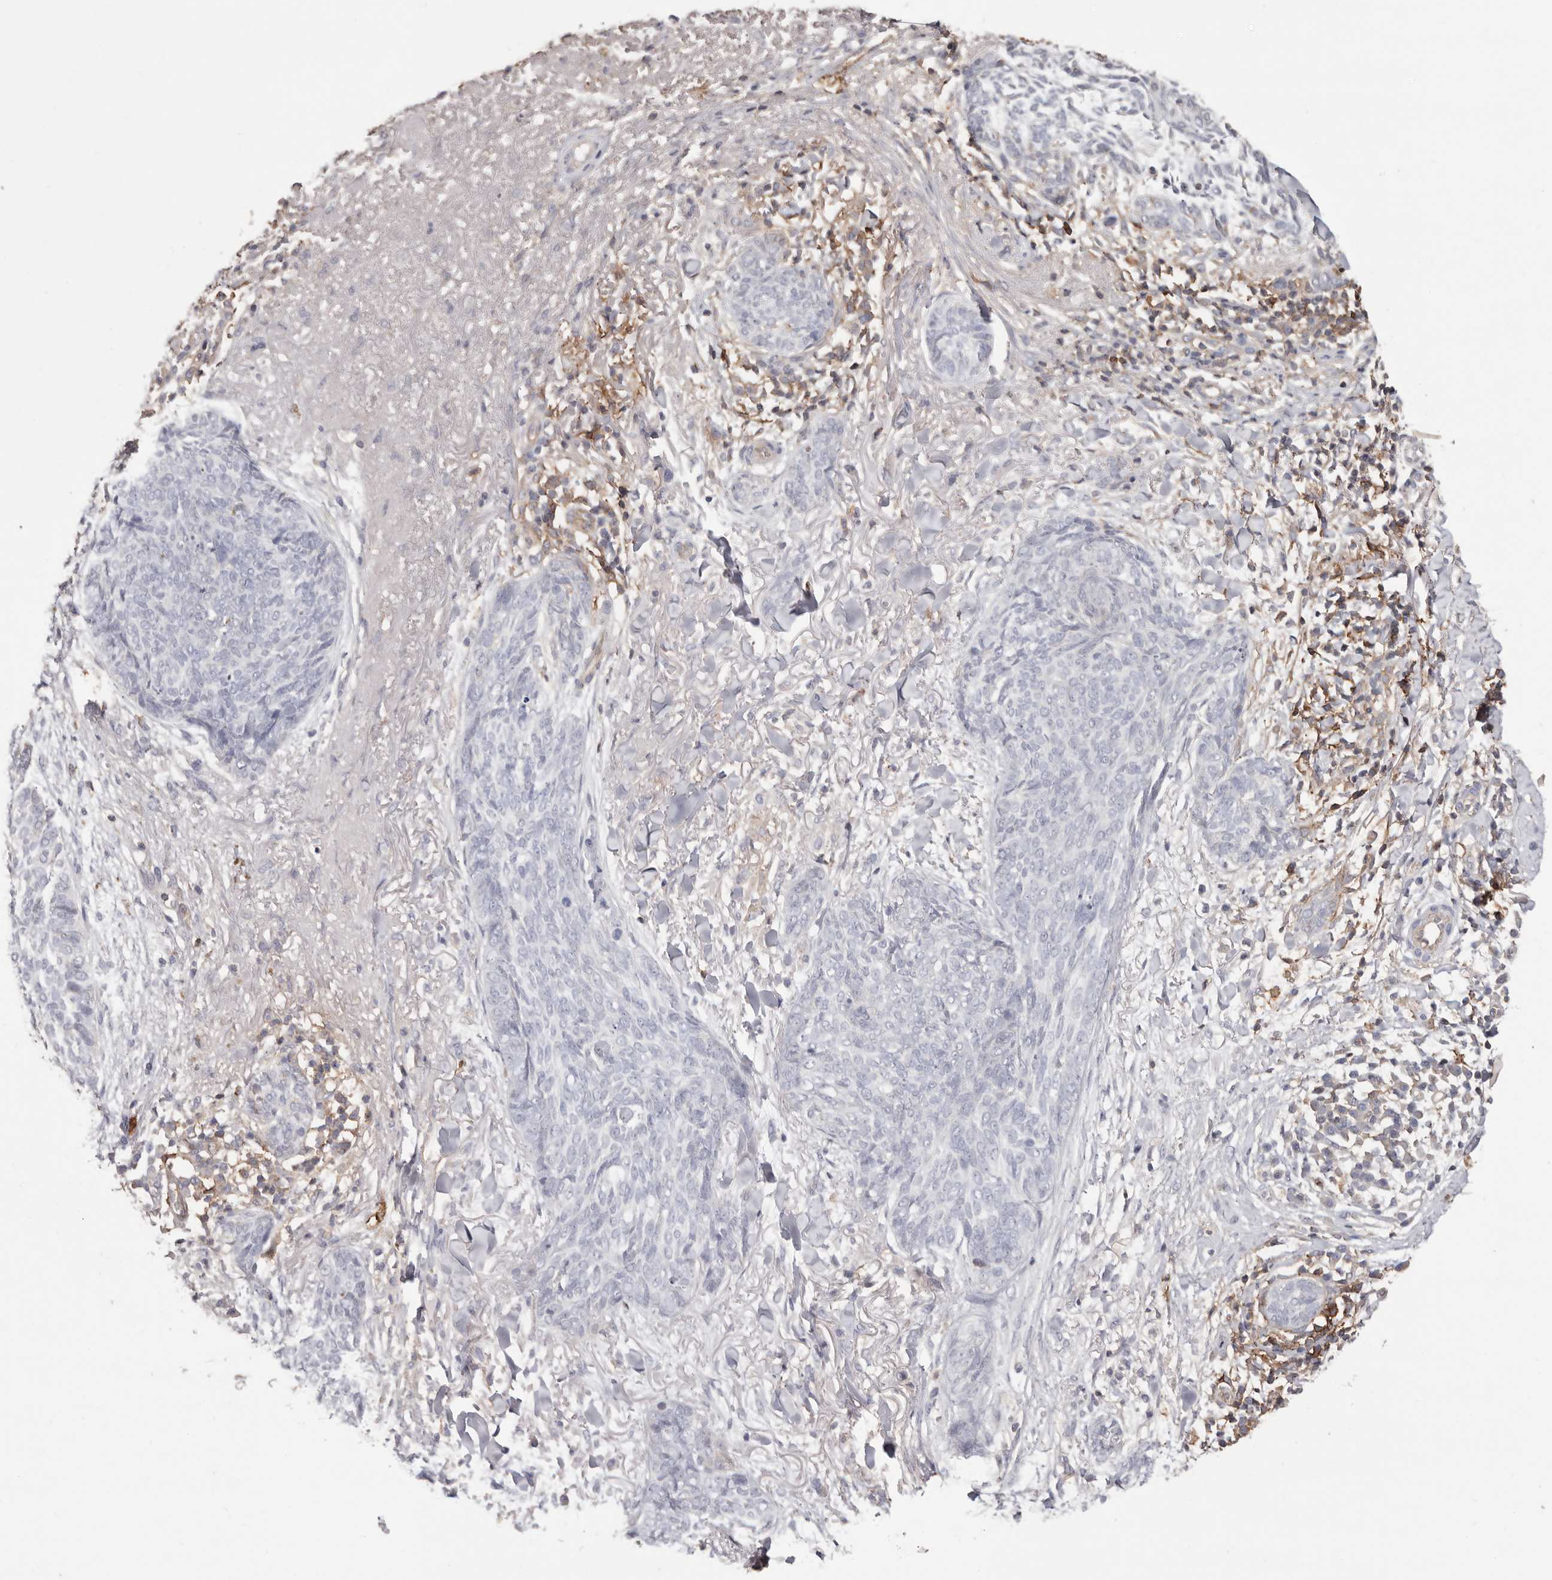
{"staining": {"intensity": "negative", "quantity": "none", "location": "none"}, "tissue": "skin cancer", "cell_type": "Tumor cells", "image_type": "cancer", "snomed": [{"axis": "morphology", "description": "Basal cell carcinoma"}, {"axis": "topography", "description": "Skin"}], "caption": "Photomicrograph shows no significant protein staining in tumor cells of skin cancer.", "gene": "MMACHC", "patient": {"sex": "male", "age": 85}}